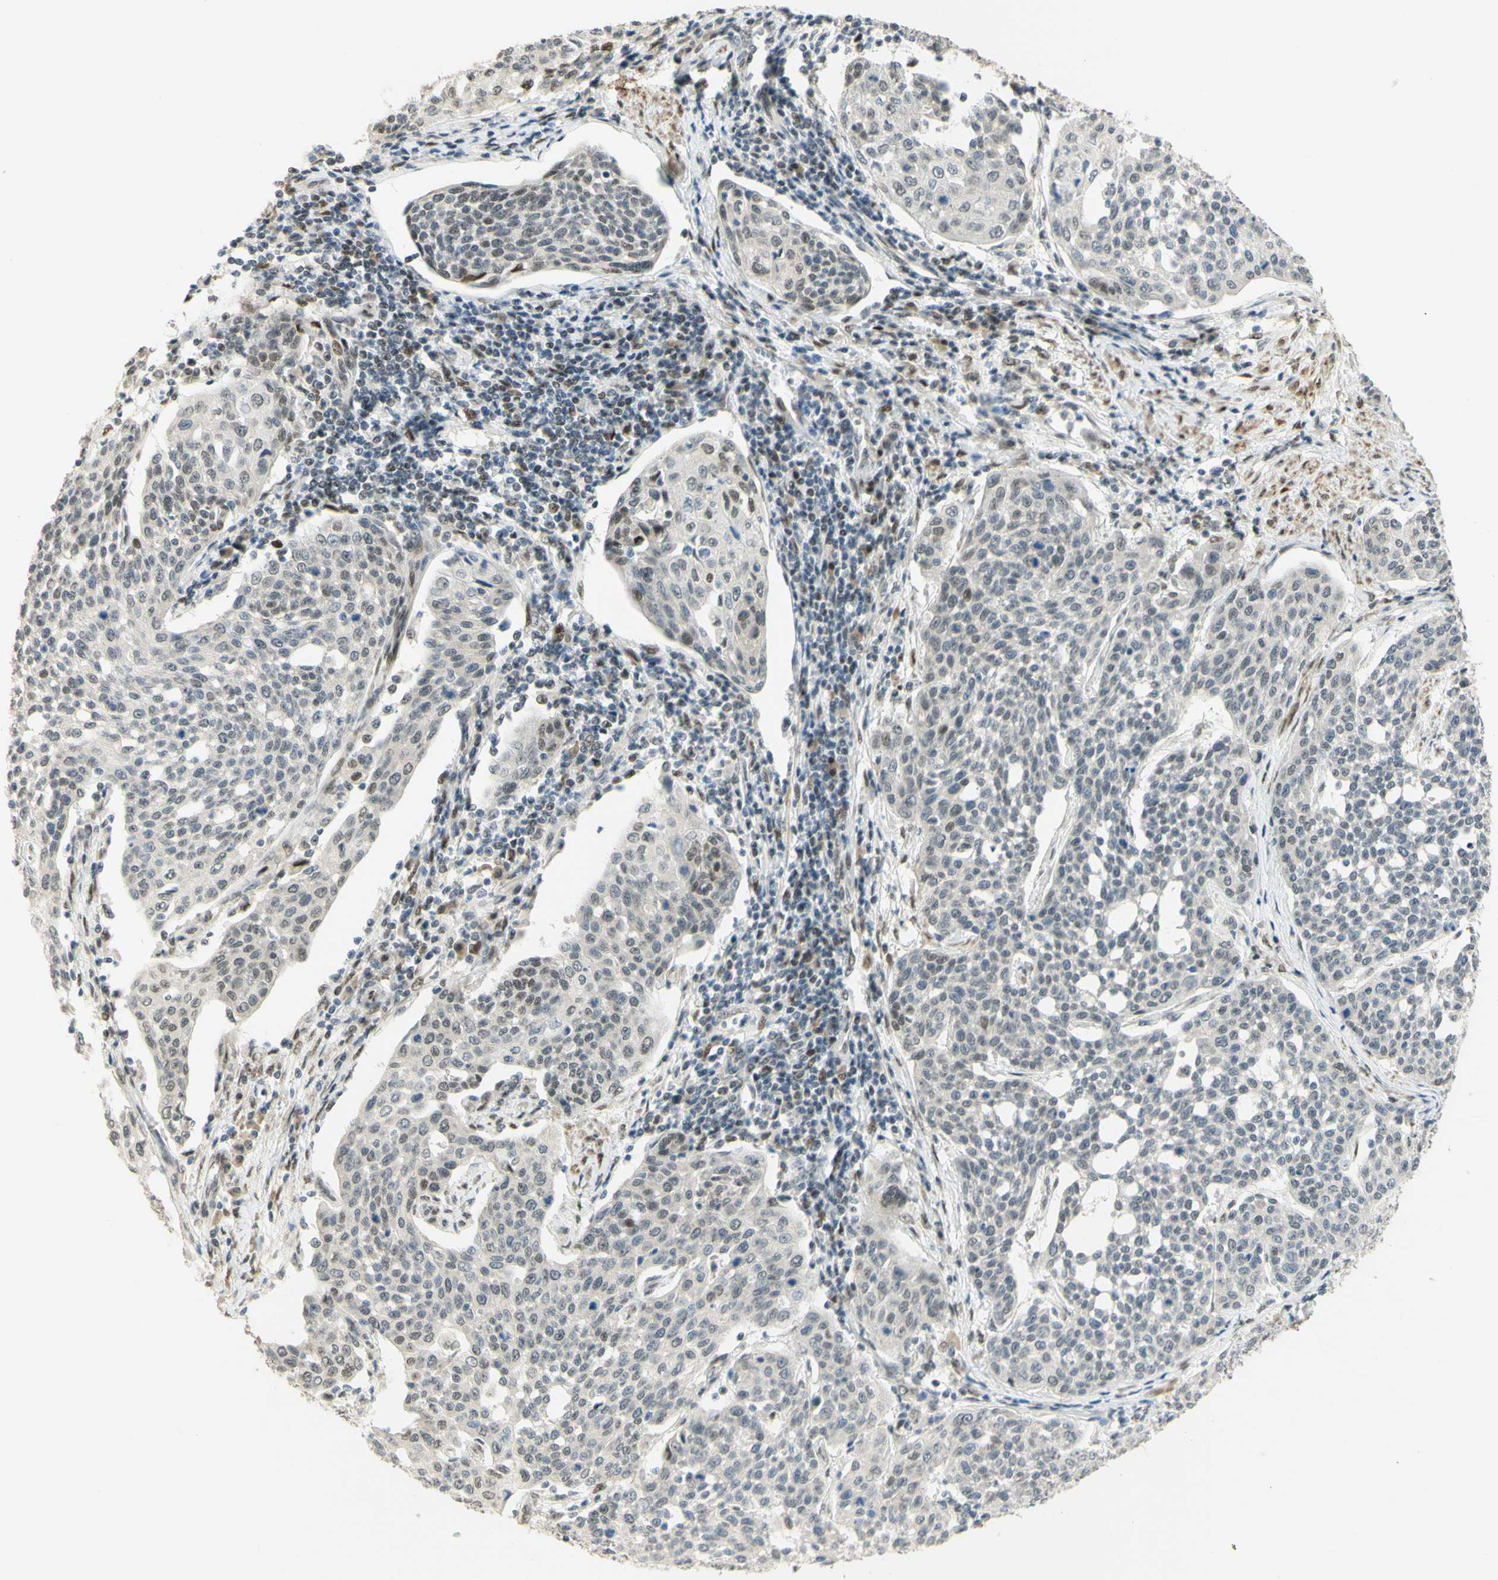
{"staining": {"intensity": "weak", "quantity": "25%-75%", "location": "nuclear"}, "tissue": "cervical cancer", "cell_type": "Tumor cells", "image_type": "cancer", "snomed": [{"axis": "morphology", "description": "Squamous cell carcinoma, NOS"}, {"axis": "topography", "description": "Cervix"}], "caption": "High-magnification brightfield microscopy of cervical cancer (squamous cell carcinoma) stained with DAB (3,3'-diaminobenzidine) (brown) and counterstained with hematoxylin (blue). tumor cells exhibit weak nuclear expression is appreciated in approximately25%-75% of cells.", "gene": "DDX1", "patient": {"sex": "female", "age": 34}}